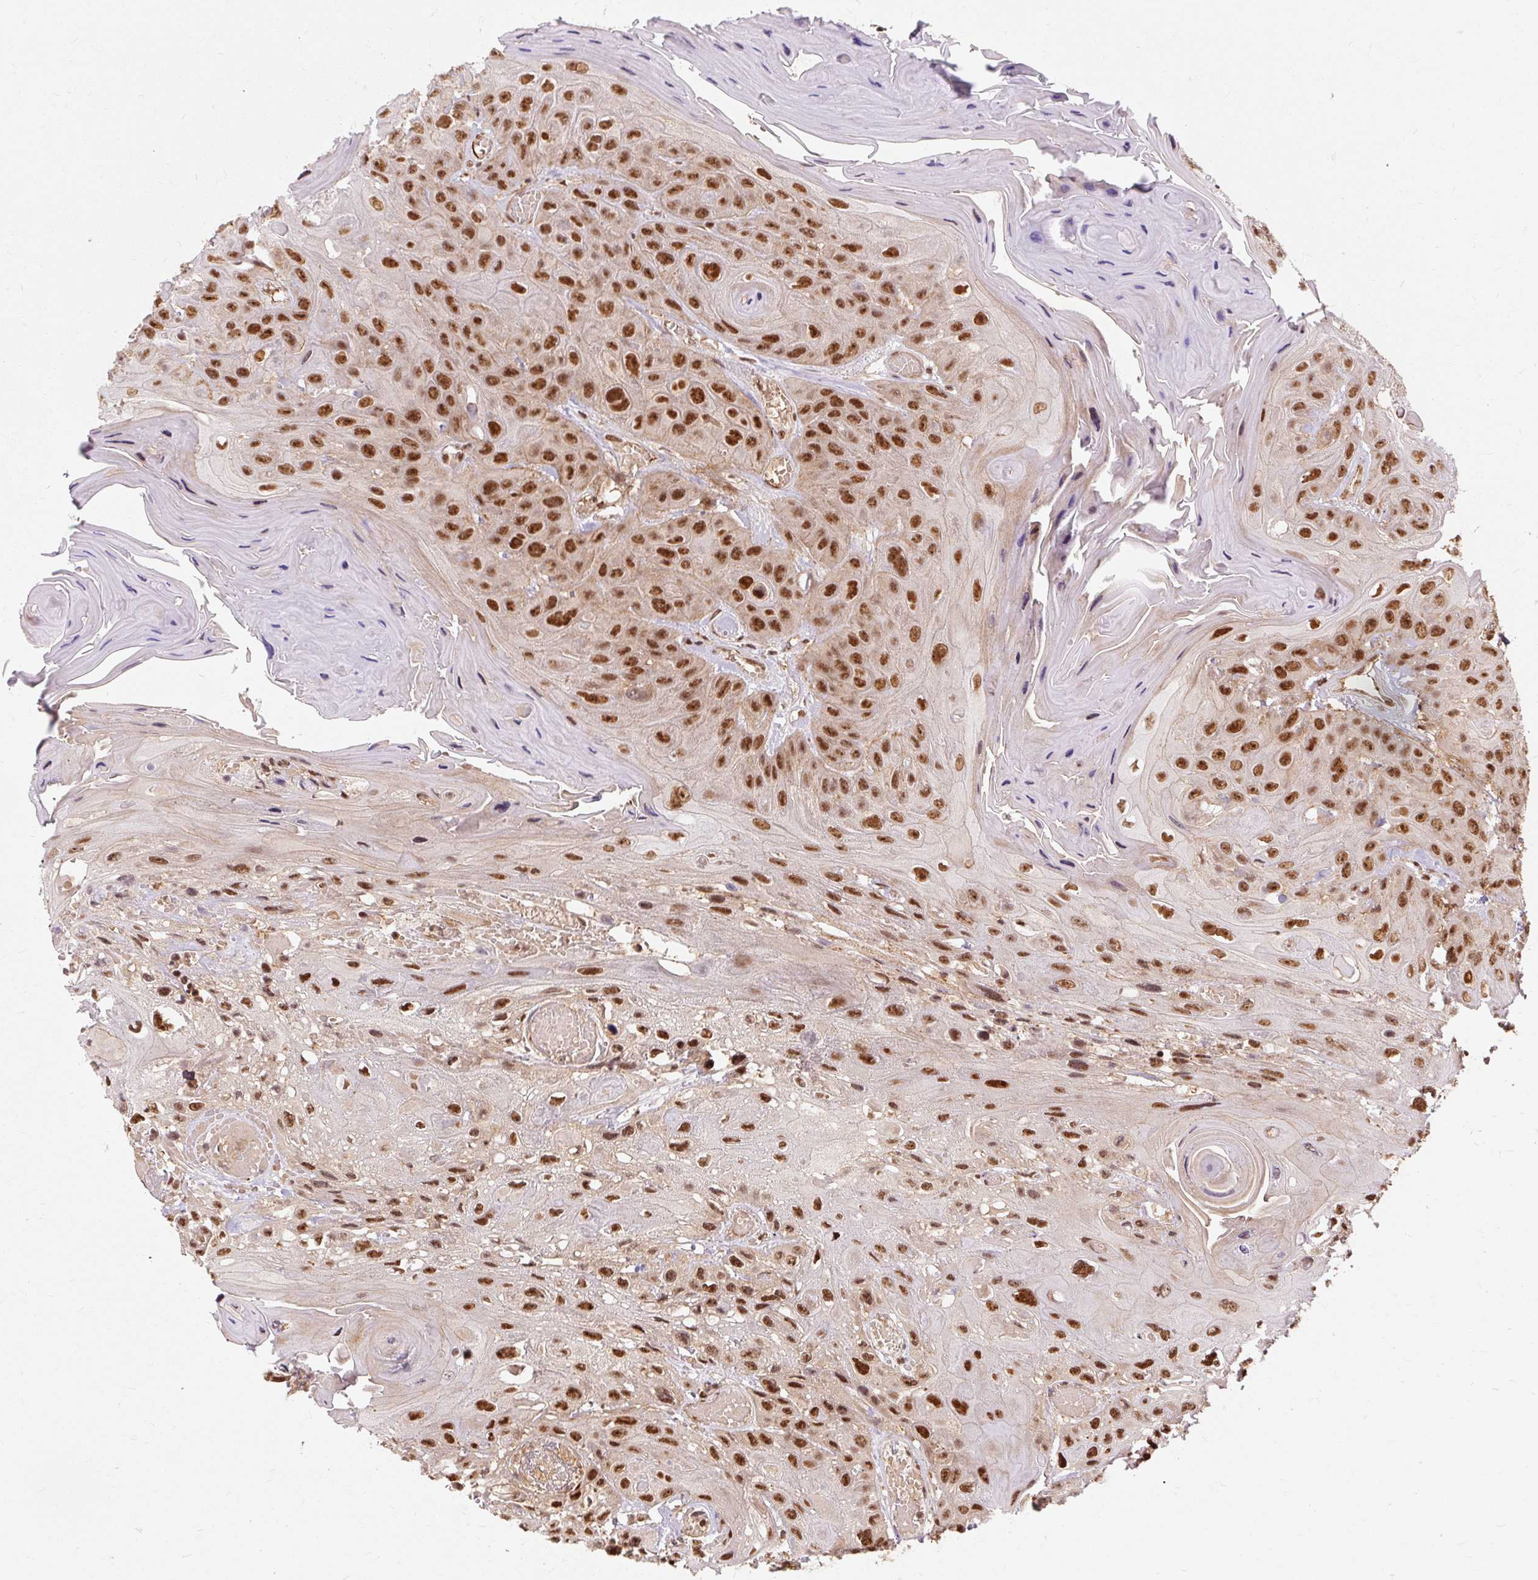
{"staining": {"intensity": "strong", "quantity": ">75%", "location": "nuclear"}, "tissue": "head and neck cancer", "cell_type": "Tumor cells", "image_type": "cancer", "snomed": [{"axis": "morphology", "description": "Squamous cell carcinoma, NOS"}, {"axis": "topography", "description": "Head-Neck"}], "caption": "Immunohistochemical staining of head and neck cancer displays high levels of strong nuclear expression in approximately >75% of tumor cells. (Stains: DAB (3,3'-diaminobenzidine) in brown, nuclei in blue, Microscopy: brightfield microscopy at high magnification).", "gene": "CSTF1", "patient": {"sex": "female", "age": 59}}